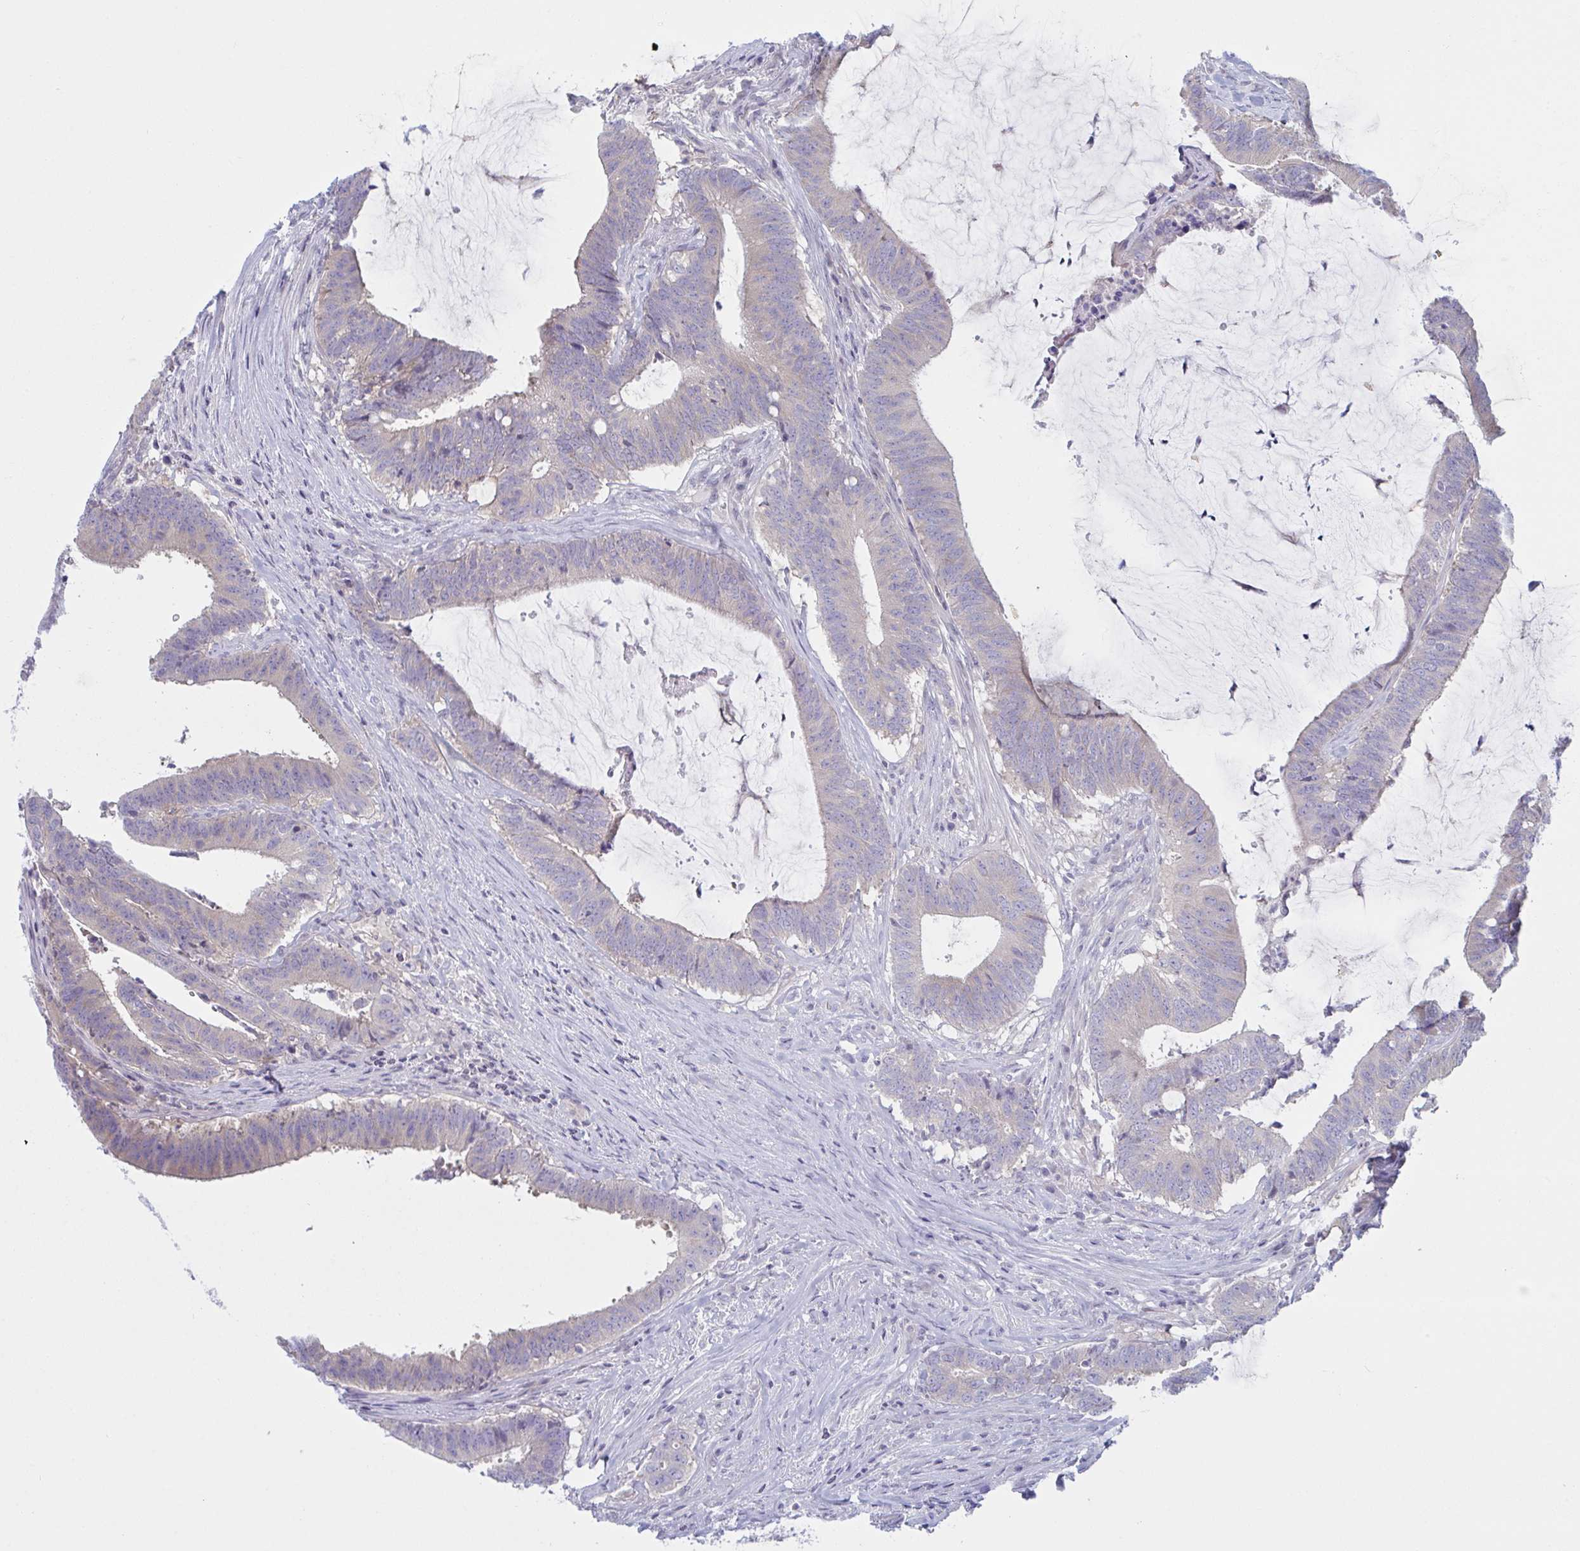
{"staining": {"intensity": "weak", "quantity": "25%-75%", "location": "cytoplasmic/membranous"}, "tissue": "colorectal cancer", "cell_type": "Tumor cells", "image_type": "cancer", "snomed": [{"axis": "morphology", "description": "Adenocarcinoma, NOS"}, {"axis": "topography", "description": "Colon"}], "caption": "Brown immunohistochemical staining in adenocarcinoma (colorectal) exhibits weak cytoplasmic/membranous expression in about 25%-75% of tumor cells.", "gene": "NAA30", "patient": {"sex": "female", "age": 43}}